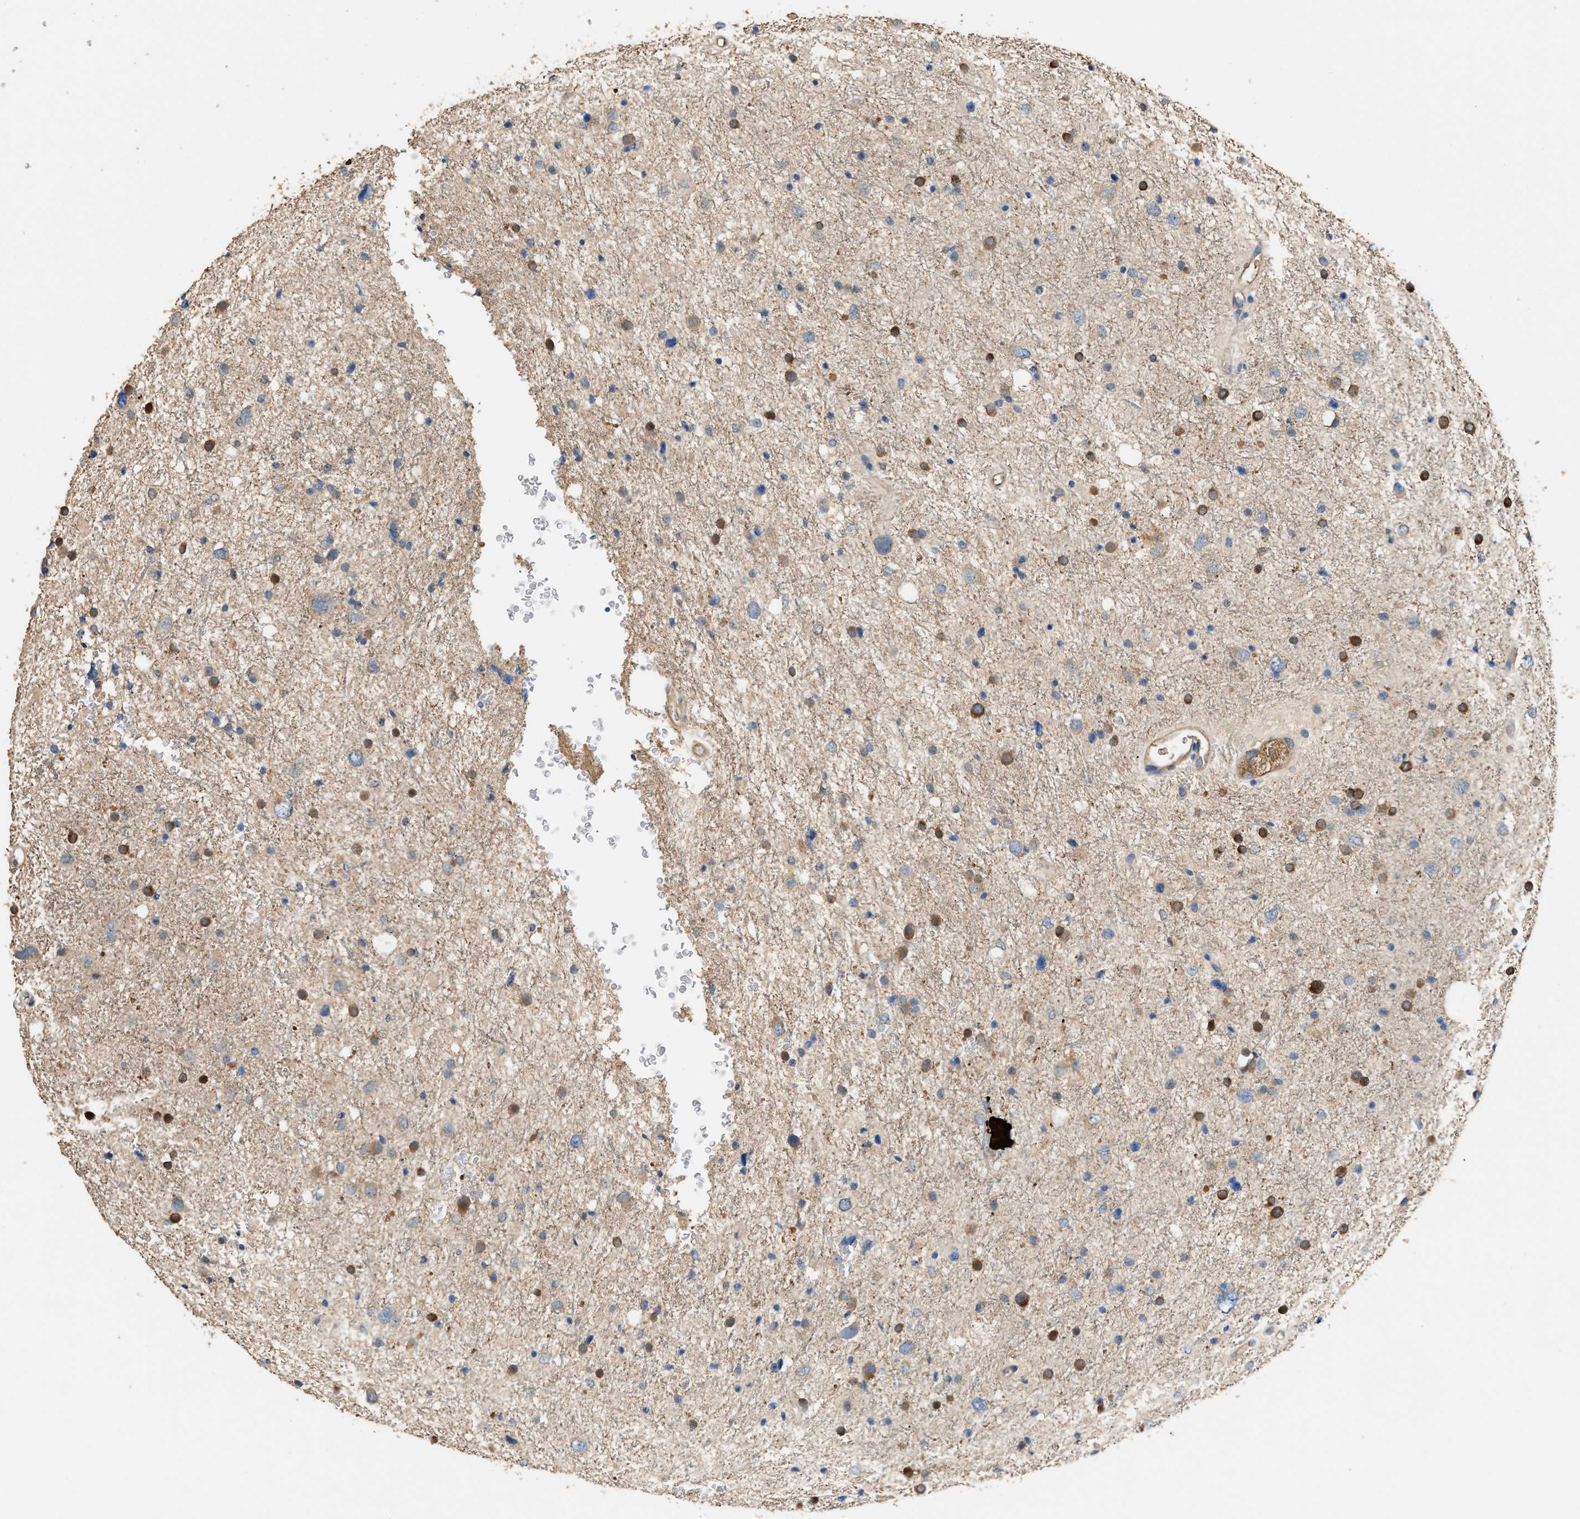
{"staining": {"intensity": "moderate", "quantity": "25%-75%", "location": "cytoplasmic/membranous"}, "tissue": "glioma", "cell_type": "Tumor cells", "image_type": "cancer", "snomed": [{"axis": "morphology", "description": "Glioma, malignant, Low grade"}, {"axis": "topography", "description": "Brain"}], "caption": "A high-resolution micrograph shows immunohistochemistry staining of malignant low-grade glioma, which shows moderate cytoplasmic/membranous expression in about 25%-75% of tumor cells. Using DAB (brown) and hematoxylin (blue) stains, captured at high magnification using brightfield microscopy.", "gene": "TMEM268", "patient": {"sex": "female", "age": 37}}